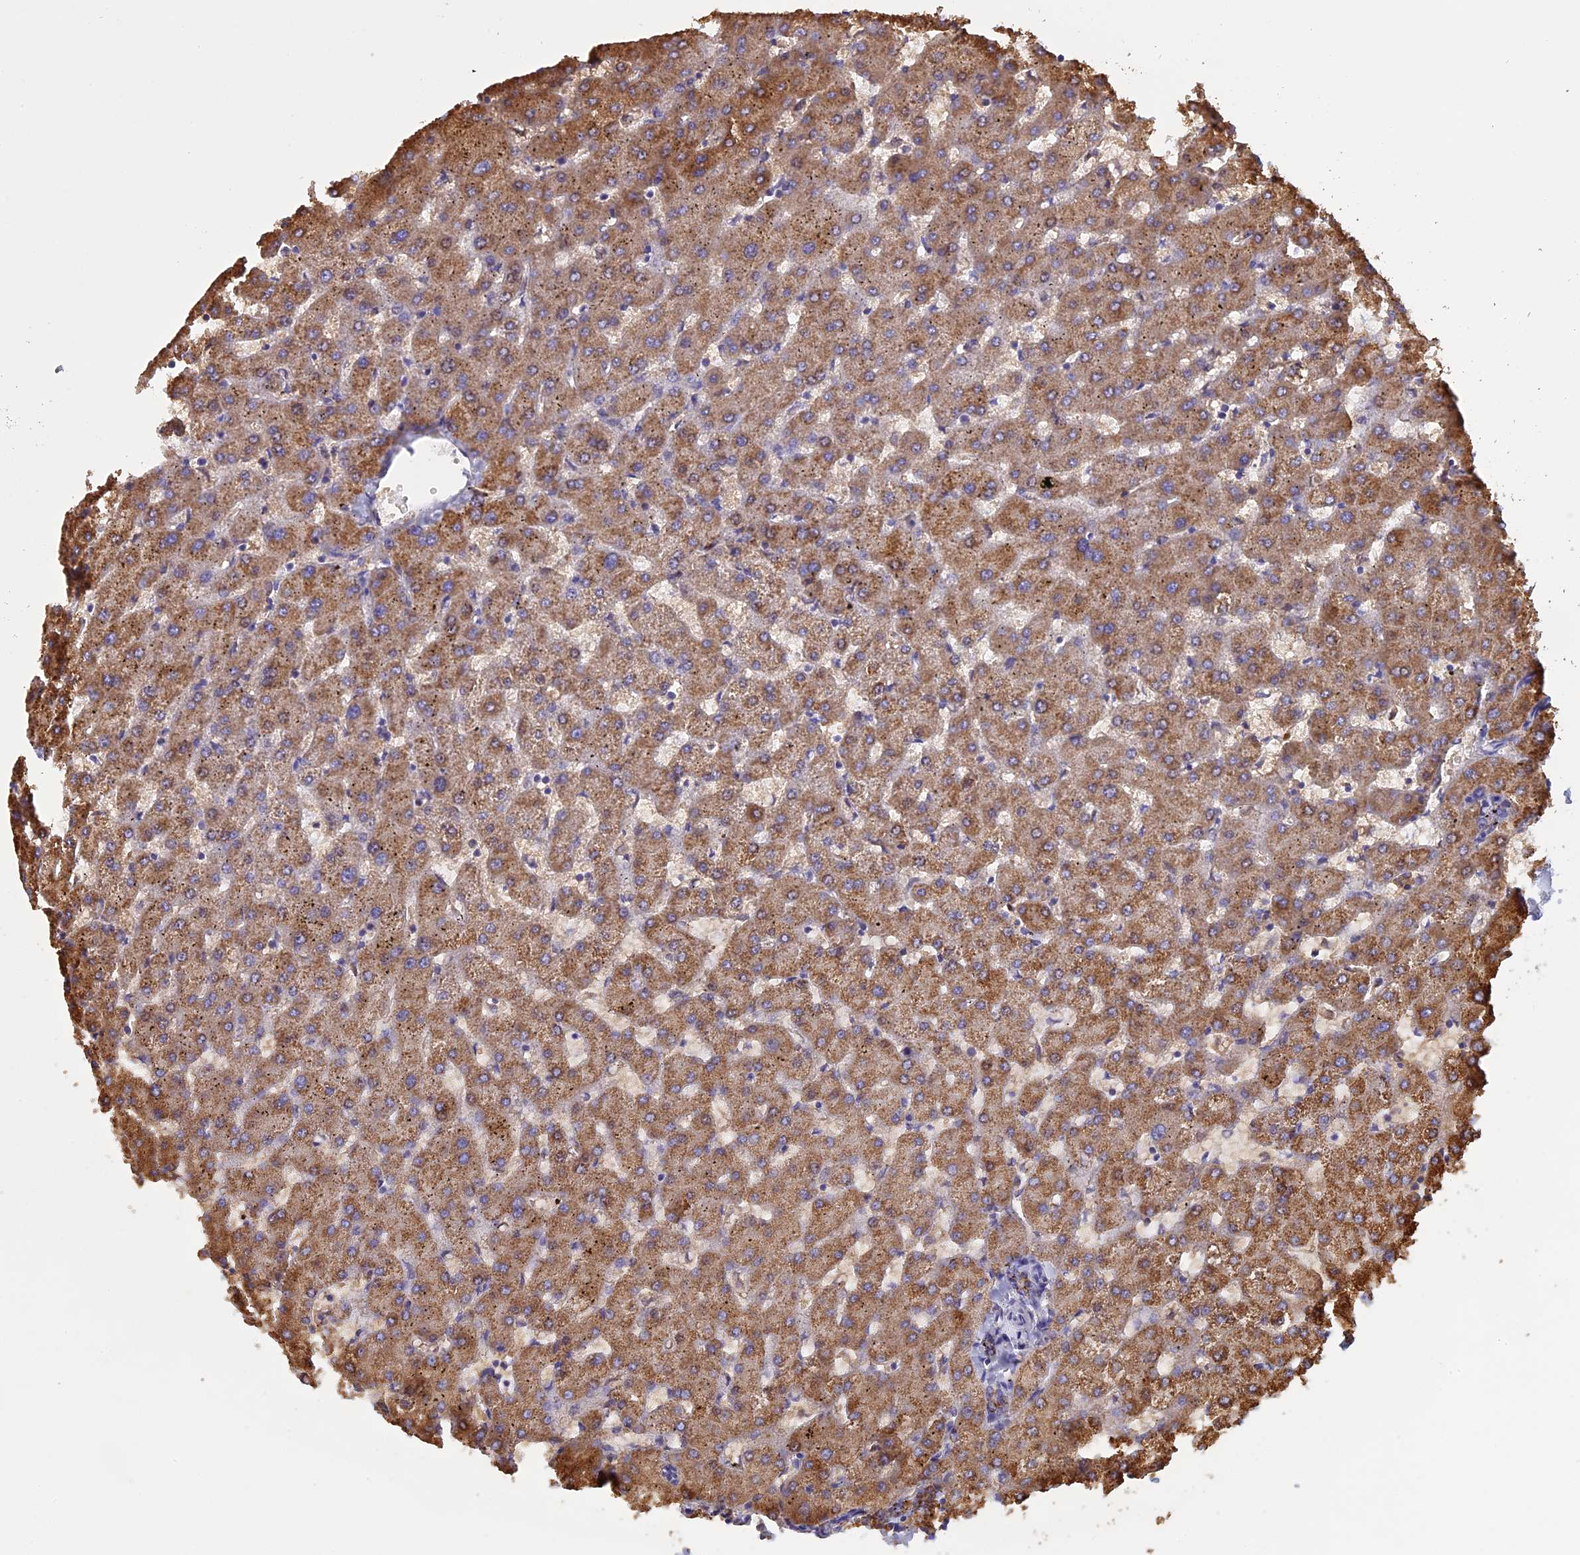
{"staining": {"intensity": "moderate", "quantity": ">75%", "location": "cytoplasmic/membranous"}, "tissue": "liver", "cell_type": "Cholangiocytes", "image_type": "normal", "snomed": [{"axis": "morphology", "description": "Normal tissue, NOS"}, {"axis": "topography", "description": "Liver"}], "caption": "IHC histopathology image of benign human liver stained for a protein (brown), which shows medium levels of moderate cytoplasmic/membranous staining in approximately >75% of cholangiocytes.", "gene": "KCNG1", "patient": {"sex": "female", "age": 63}}